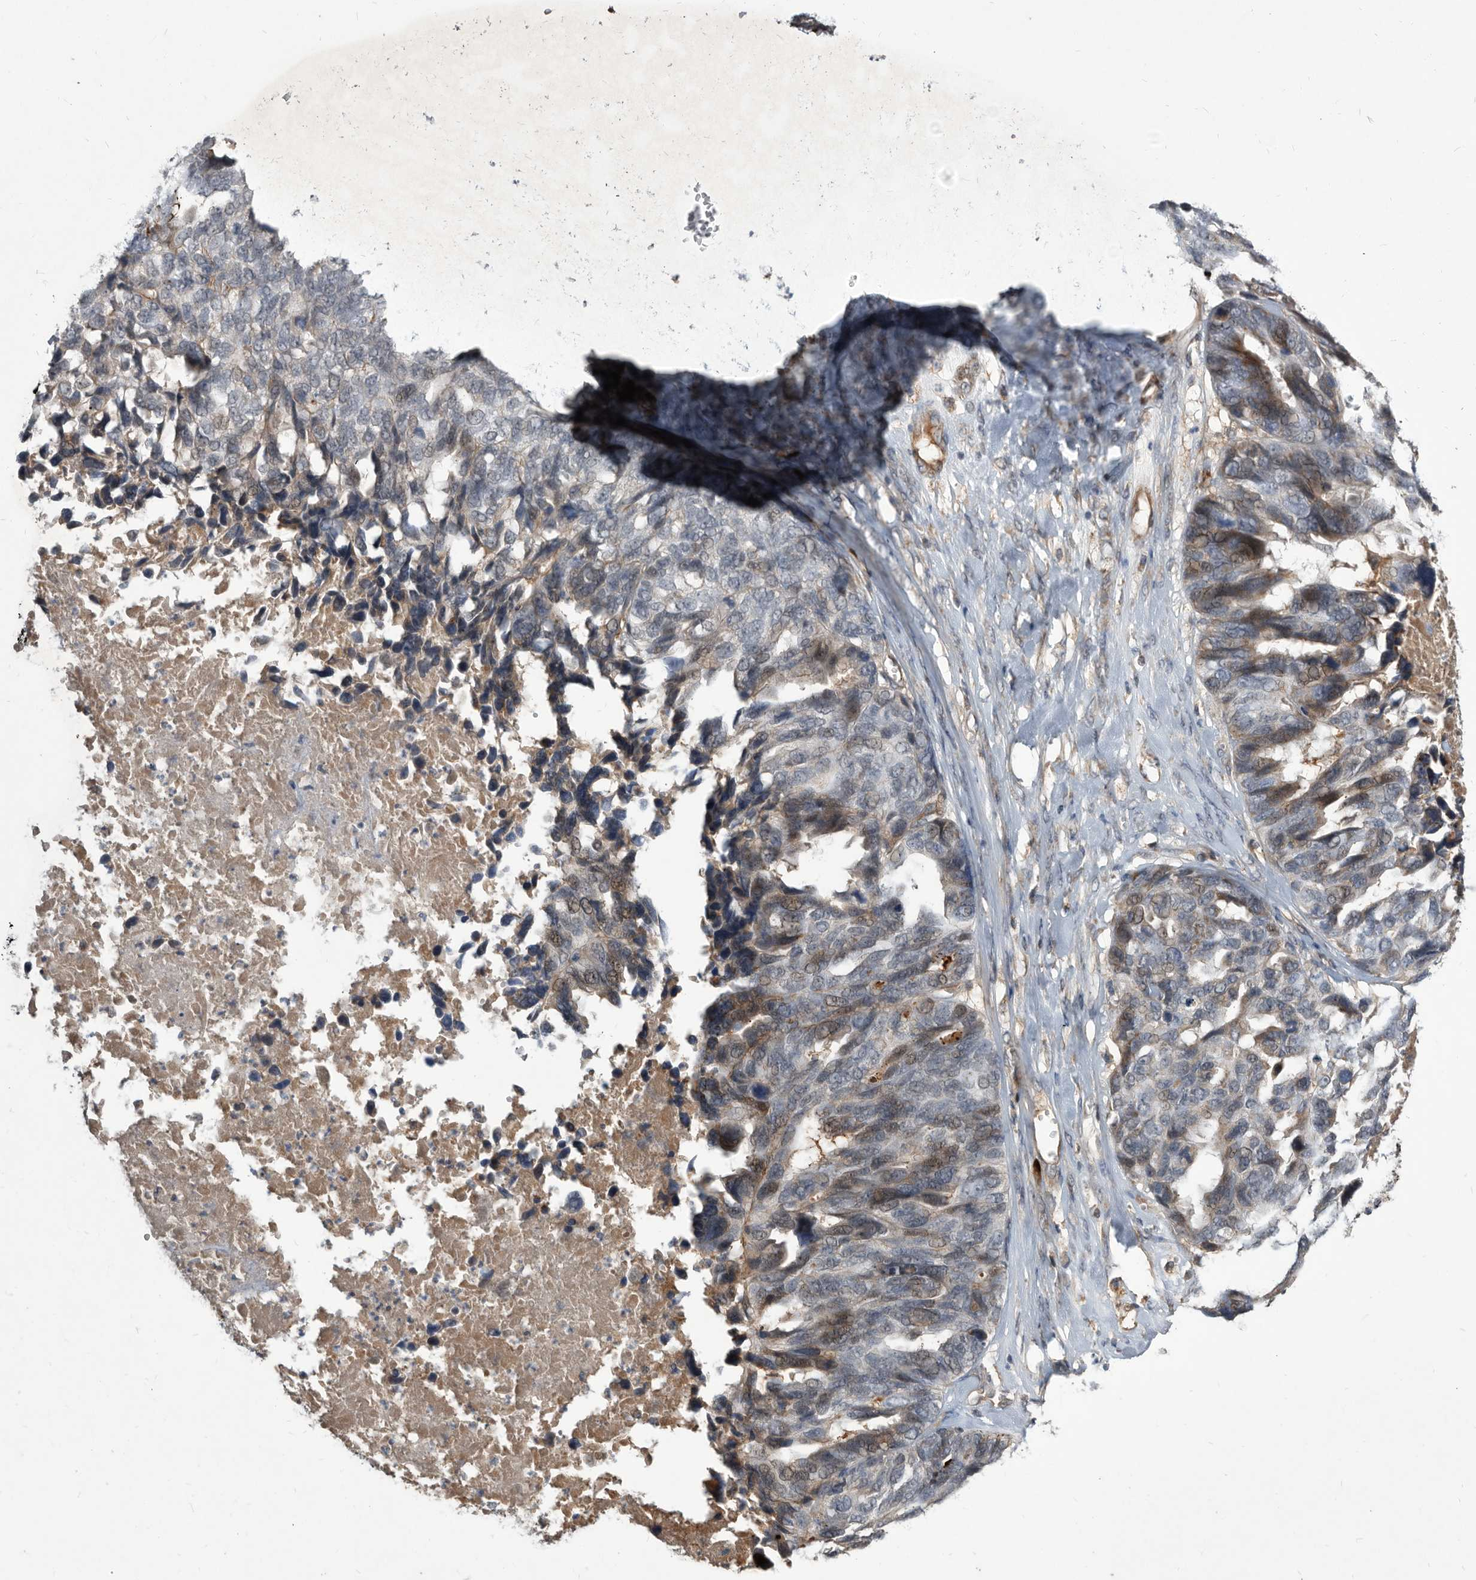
{"staining": {"intensity": "moderate", "quantity": "<25%", "location": "cytoplasmic/membranous"}, "tissue": "ovarian cancer", "cell_type": "Tumor cells", "image_type": "cancer", "snomed": [{"axis": "morphology", "description": "Cystadenocarcinoma, serous, NOS"}, {"axis": "topography", "description": "Ovary"}], "caption": "Ovarian serous cystadenocarcinoma tissue demonstrates moderate cytoplasmic/membranous staining in about <25% of tumor cells (Brightfield microscopy of DAB IHC at high magnification).", "gene": "PI15", "patient": {"sex": "female", "age": 79}}